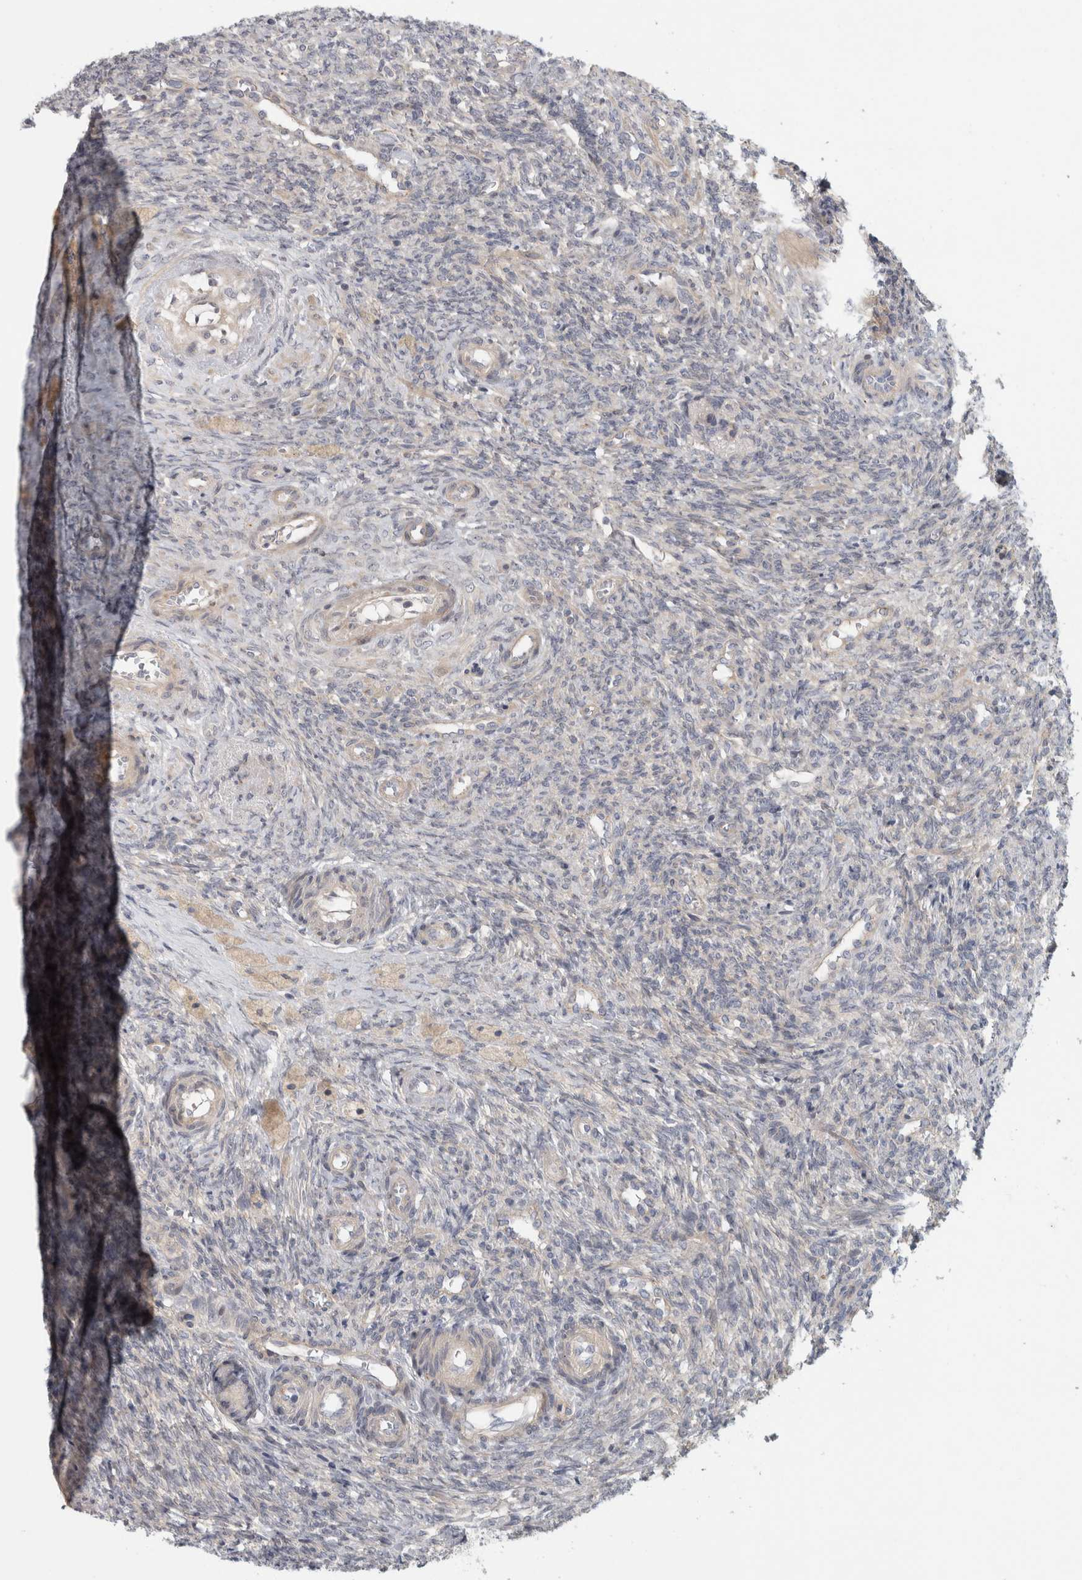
{"staining": {"intensity": "moderate", "quantity": "<25%", "location": "cytoplasmic/membranous"}, "tissue": "ovary", "cell_type": "Follicle cells", "image_type": "normal", "snomed": [{"axis": "morphology", "description": "Normal tissue, NOS"}, {"axis": "topography", "description": "Ovary"}], "caption": "Follicle cells demonstrate moderate cytoplasmic/membranous staining in approximately <25% of cells in normal ovary.", "gene": "ZNF804B", "patient": {"sex": "female", "age": 41}}